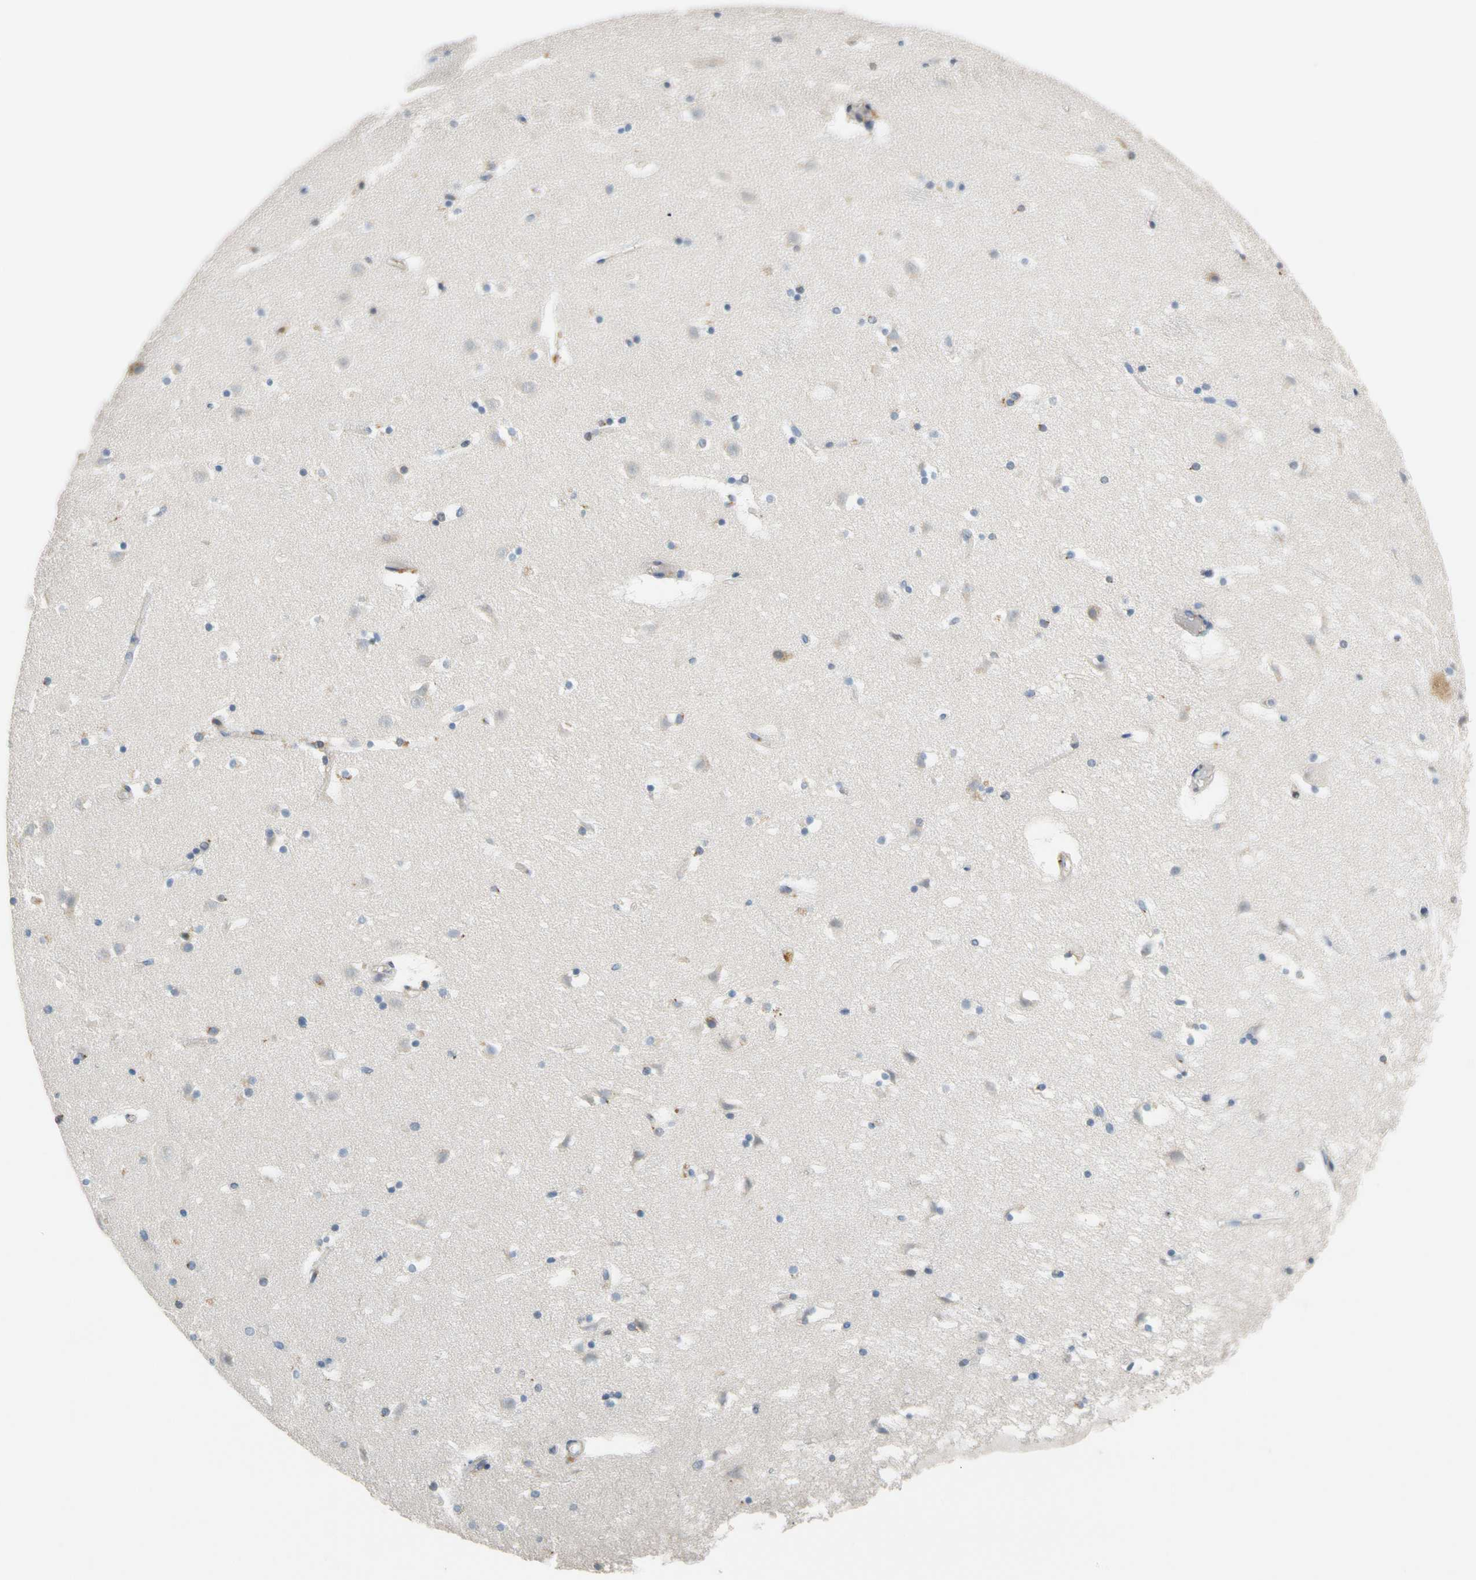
{"staining": {"intensity": "moderate", "quantity": "<25%", "location": "cytoplasmic/membranous,nuclear"}, "tissue": "caudate", "cell_type": "Glial cells", "image_type": "normal", "snomed": [{"axis": "morphology", "description": "Normal tissue, NOS"}, {"axis": "topography", "description": "Lateral ventricle wall"}], "caption": "Protein analysis of normal caudate shows moderate cytoplasmic/membranous,nuclear staining in approximately <25% of glial cells. Using DAB (3,3'-diaminobenzidine) (brown) and hematoxylin (blue) stains, captured at high magnification using brightfield microscopy.", "gene": "GPSM2", "patient": {"sex": "male", "age": 45}}